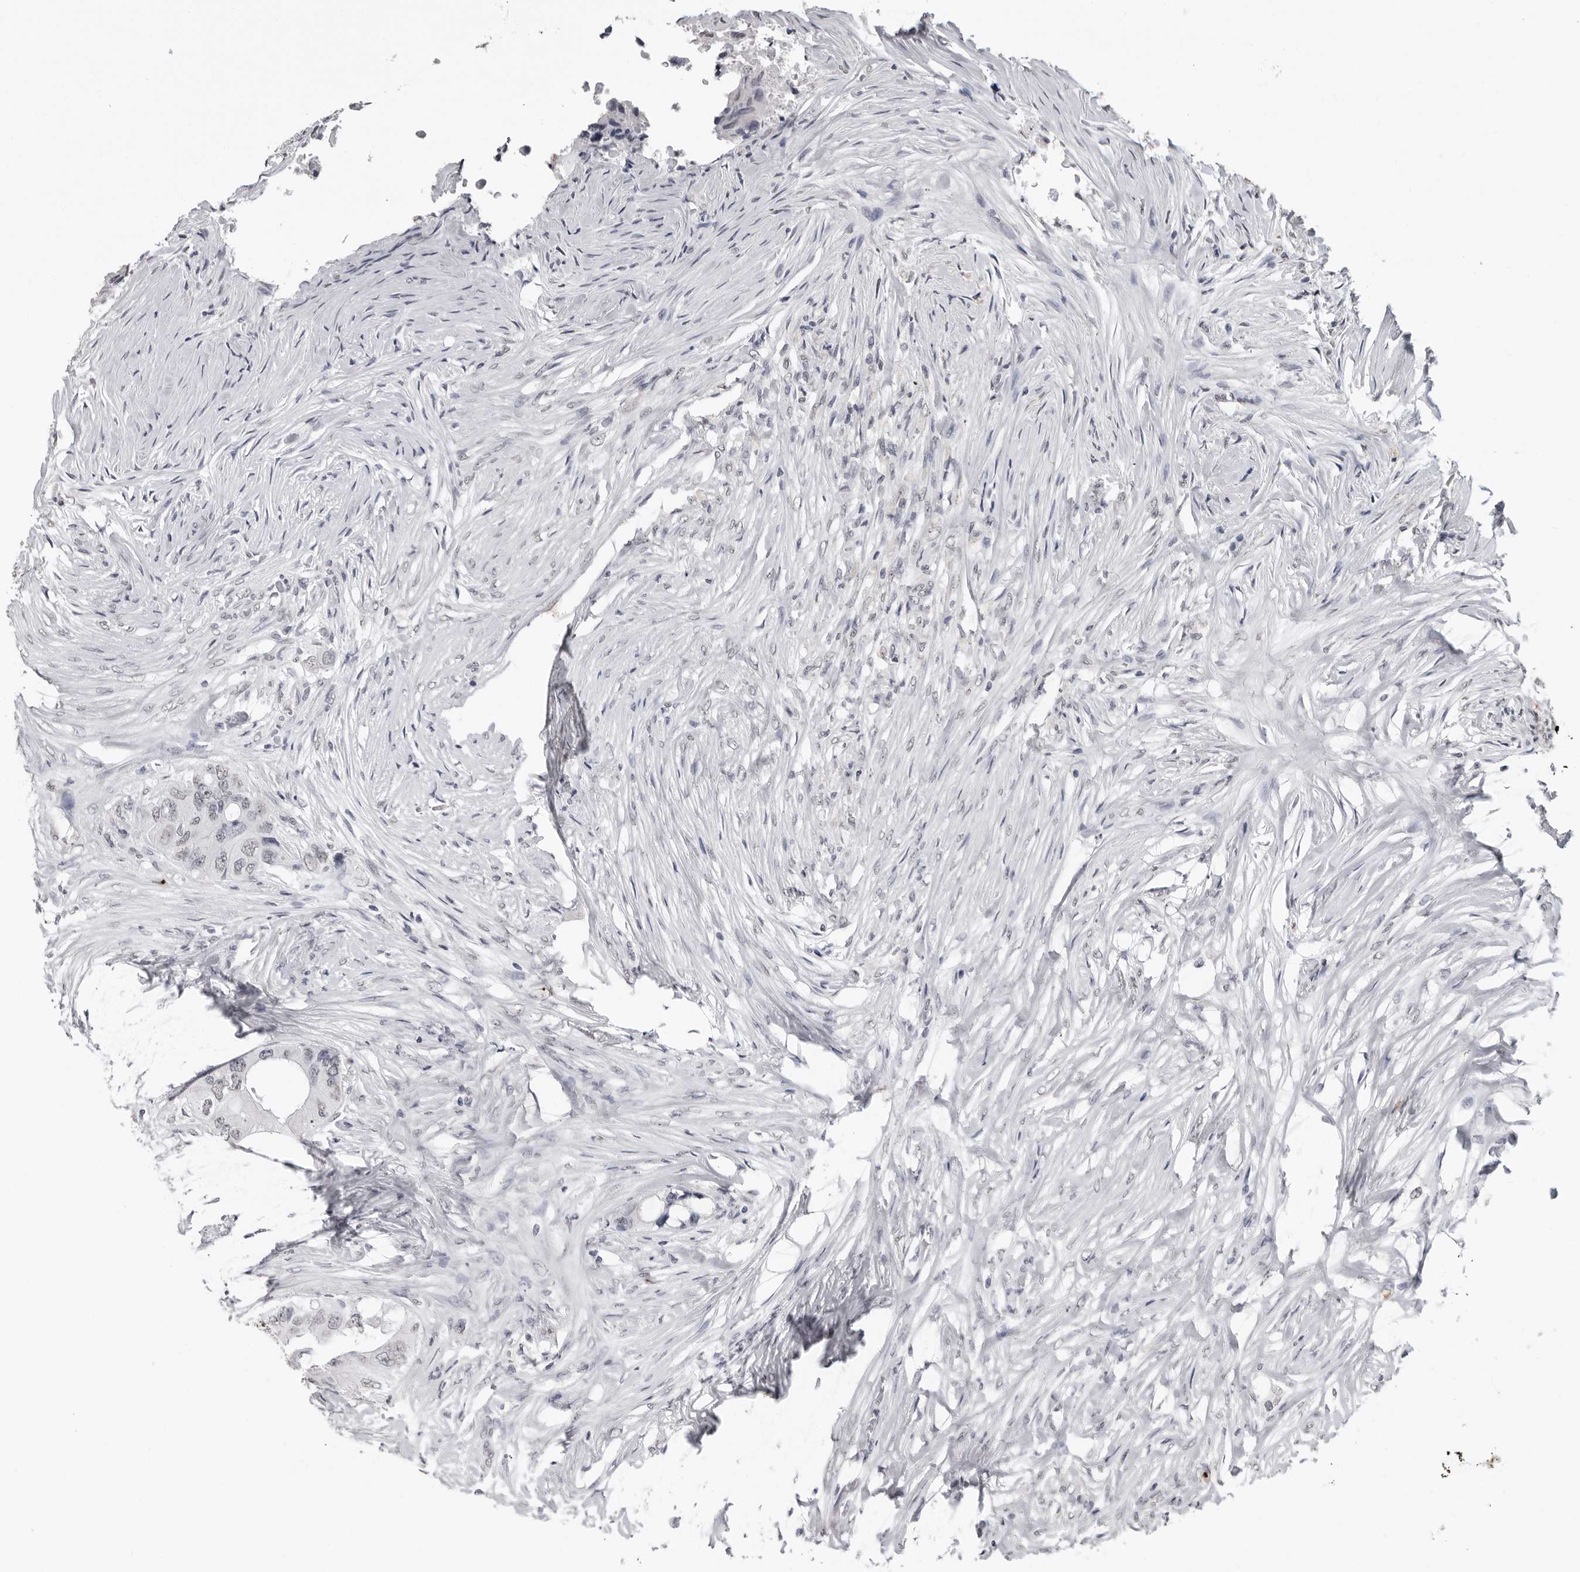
{"staining": {"intensity": "weak", "quantity": "25%-75%", "location": "nuclear"}, "tissue": "colorectal cancer", "cell_type": "Tumor cells", "image_type": "cancer", "snomed": [{"axis": "morphology", "description": "Adenocarcinoma, NOS"}, {"axis": "topography", "description": "Colon"}], "caption": "Immunohistochemistry (IHC) histopathology image of human colorectal cancer stained for a protein (brown), which displays low levels of weak nuclear staining in approximately 25%-75% of tumor cells.", "gene": "HEPACAM", "patient": {"sex": "male", "age": 71}}